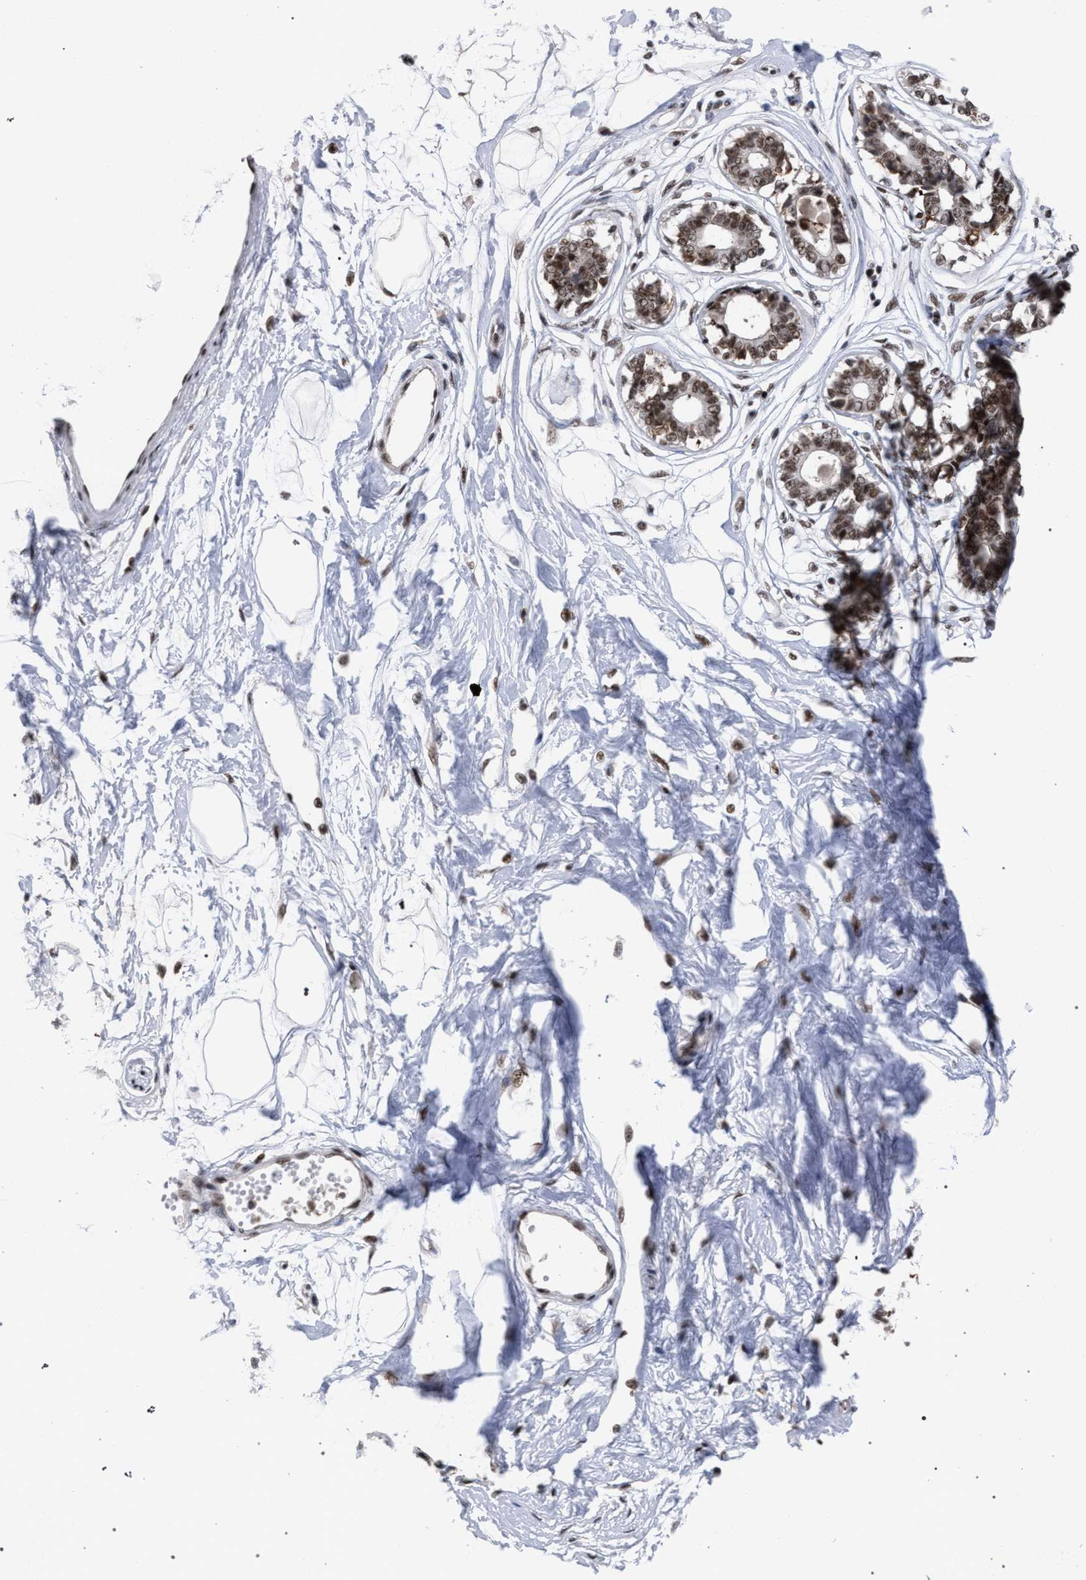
{"staining": {"intensity": "negative", "quantity": "none", "location": "none"}, "tissue": "breast", "cell_type": "Adipocytes", "image_type": "normal", "snomed": [{"axis": "morphology", "description": "Normal tissue, NOS"}, {"axis": "topography", "description": "Breast"}], "caption": "Breast stained for a protein using immunohistochemistry (IHC) exhibits no expression adipocytes.", "gene": "SCAF4", "patient": {"sex": "female", "age": 45}}